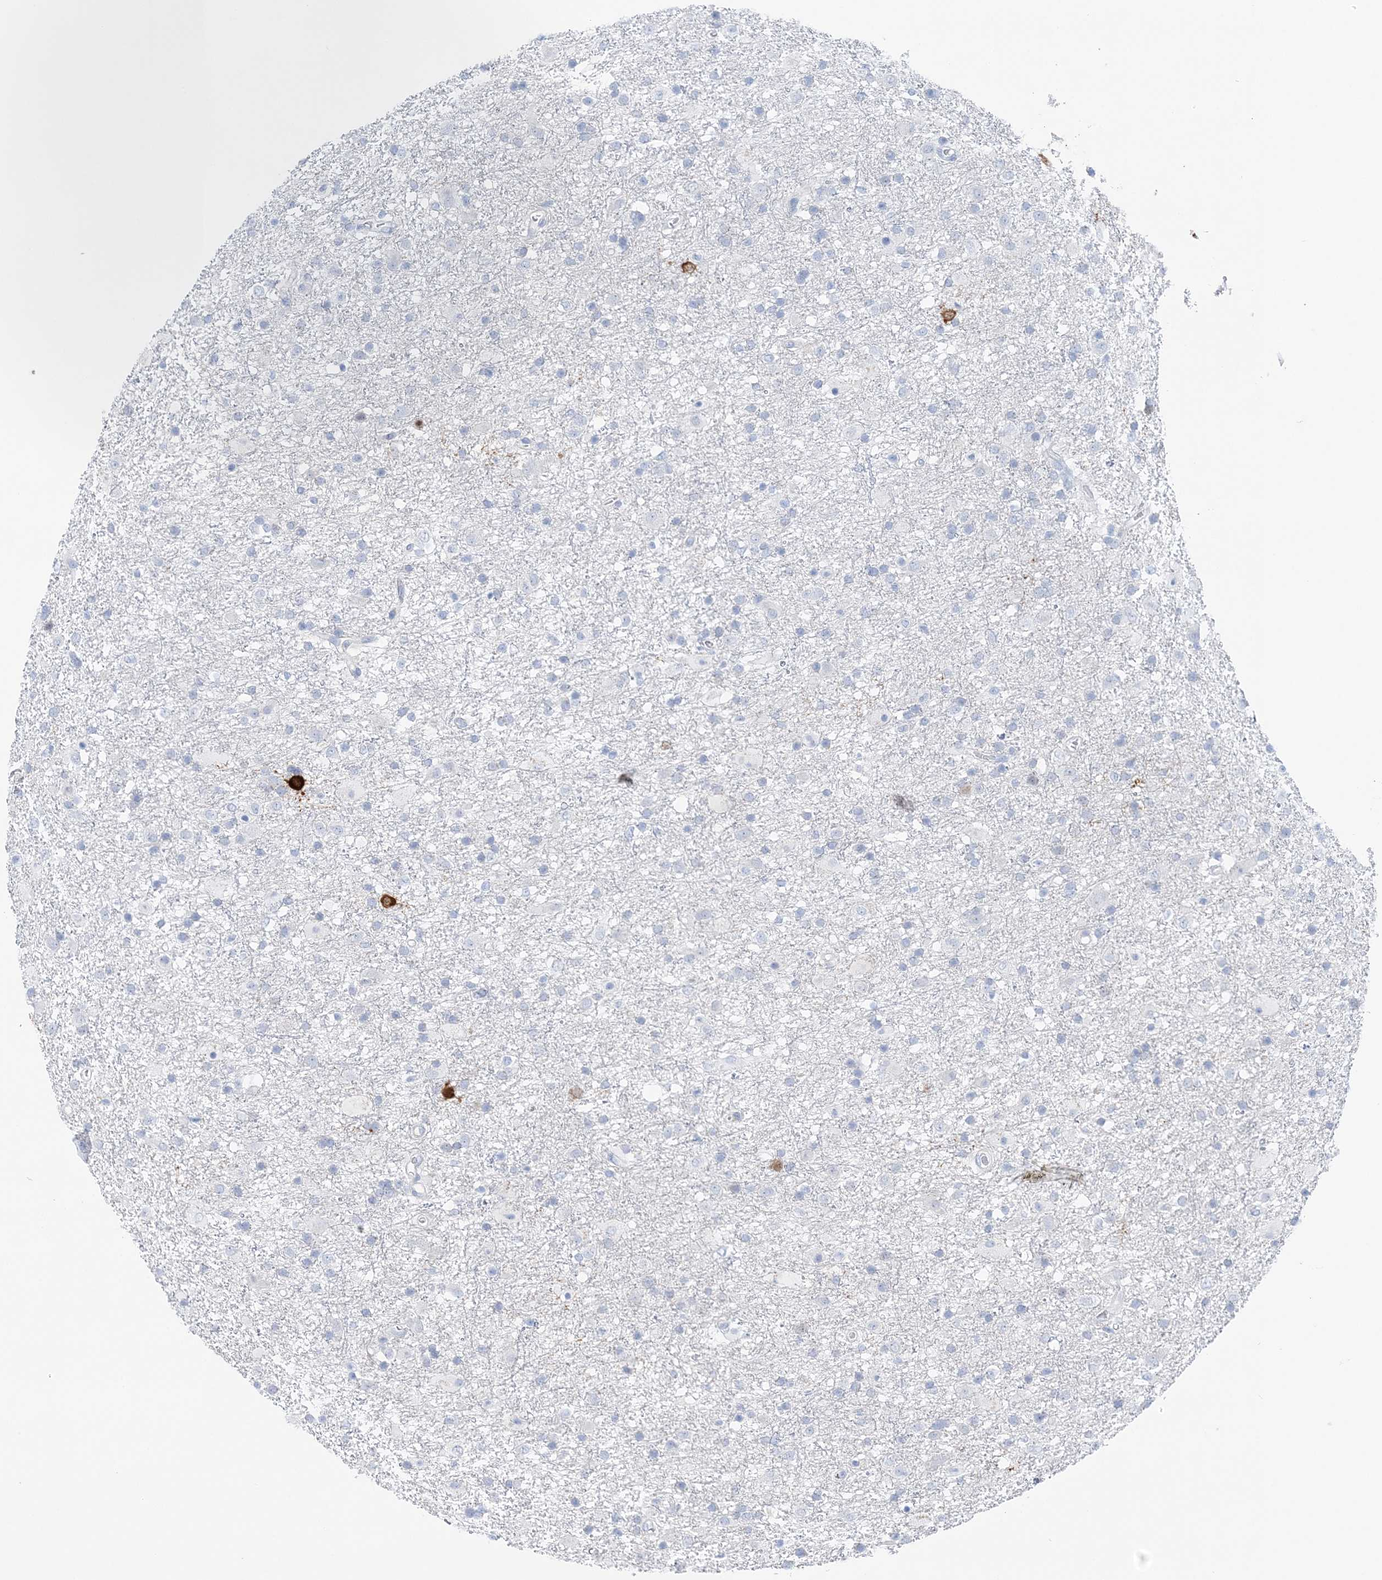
{"staining": {"intensity": "negative", "quantity": "none", "location": "none"}, "tissue": "glioma", "cell_type": "Tumor cells", "image_type": "cancer", "snomed": [{"axis": "morphology", "description": "Glioma, malignant, Low grade"}, {"axis": "topography", "description": "Brain"}], "caption": "Immunohistochemistry micrograph of human malignant glioma (low-grade) stained for a protein (brown), which shows no positivity in tumor cells.", "gene": "HMGCS1", "patient": {"sex": "male", "age": 65}}